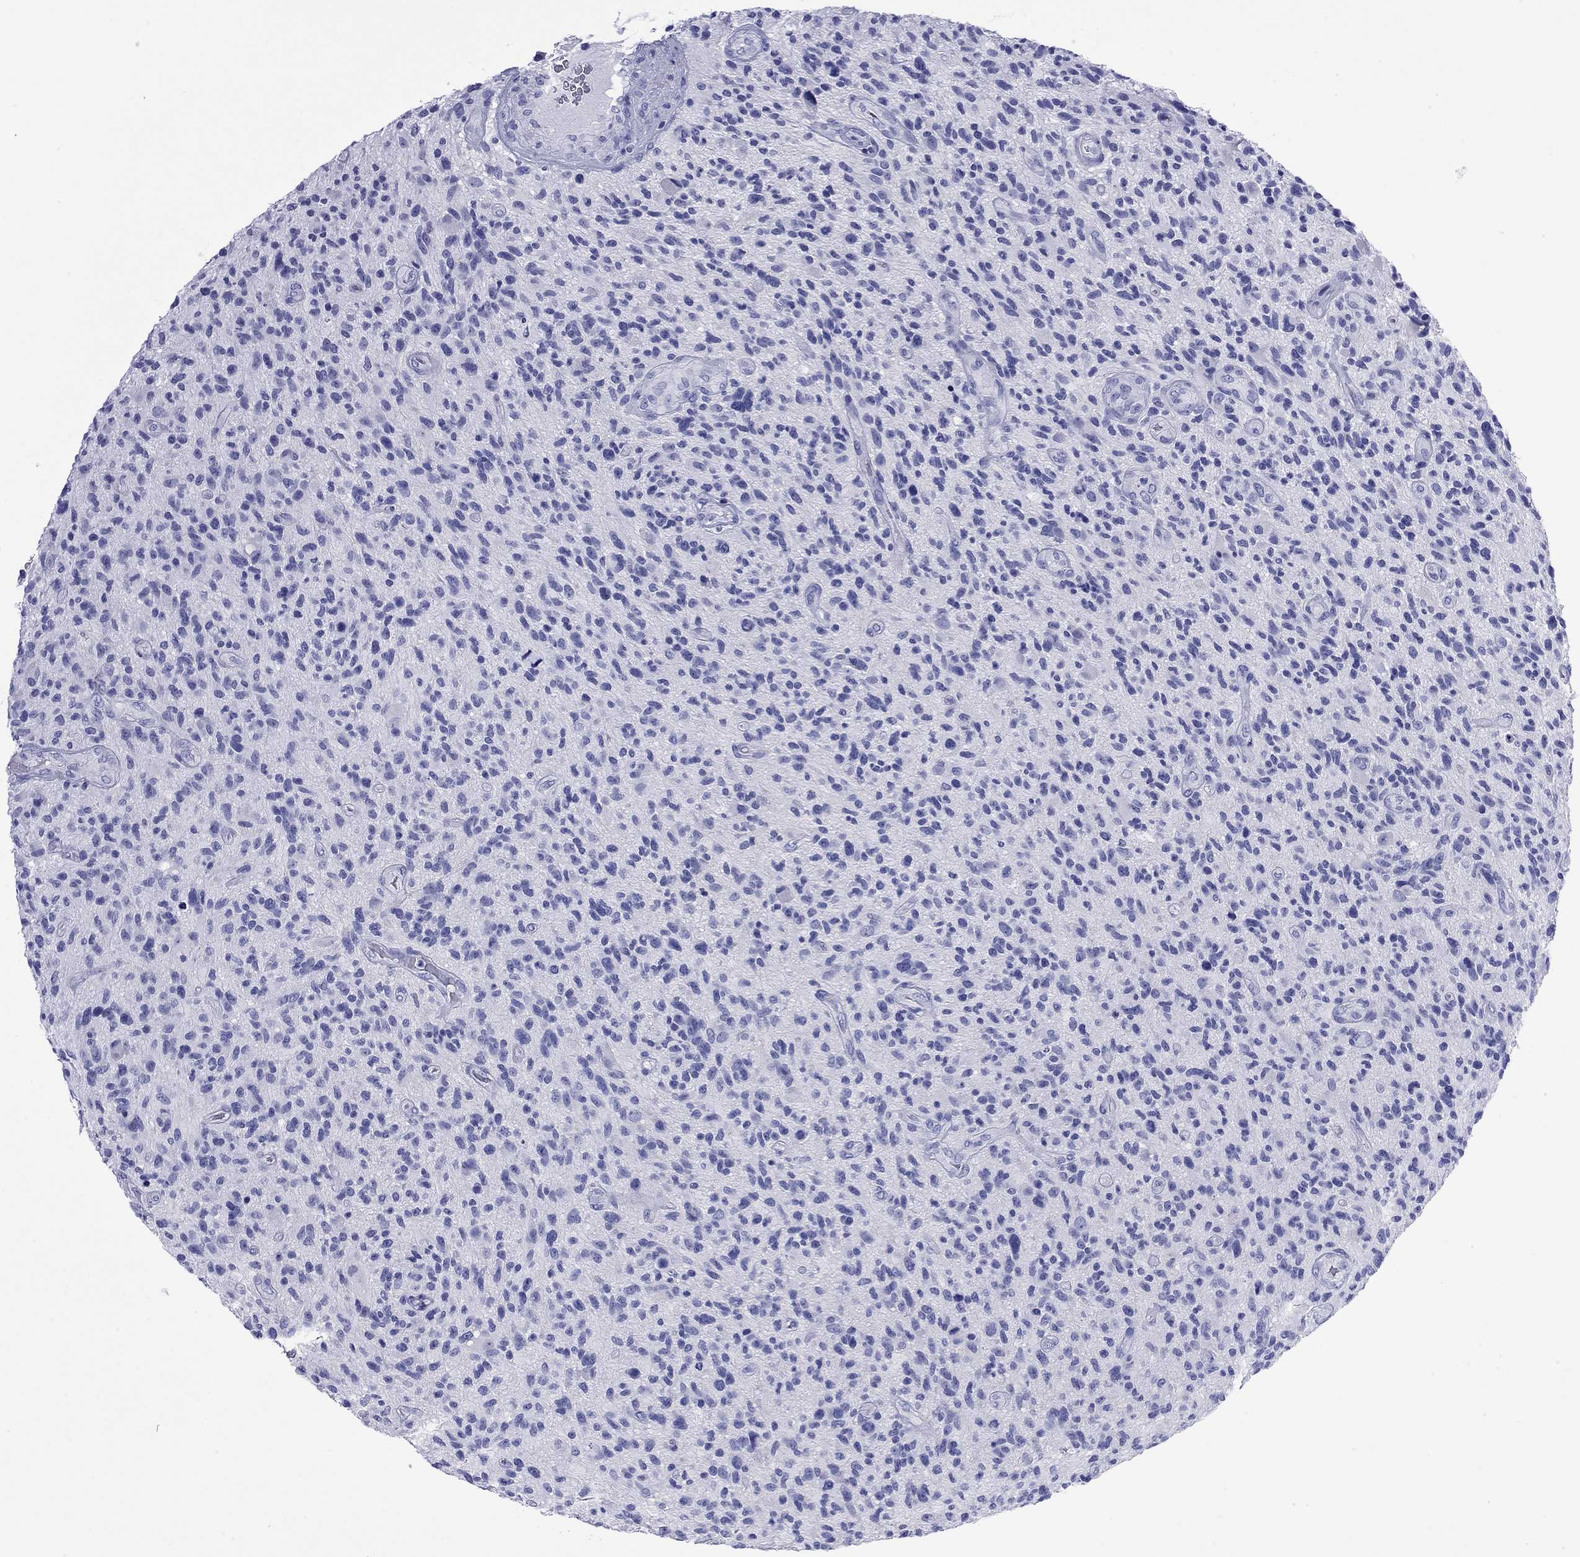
{"staining": {"intensity": "negative", "quantity": "none", "location": "none"}, "tissue": "glioma", "cell_type": "Tumor cells", "image_type": "cancer", "snomed": [{"axis": "morphology", "description": "Glioma, malignant, High grade"}, {"axis": "topography", "description": "Brain"}], "caption": "The immunohistochemistry image has no significant expression in tumor cells of glioma tissue.", "gene": "FIGLA", "patient": {"sex": "male", "age": 47}}